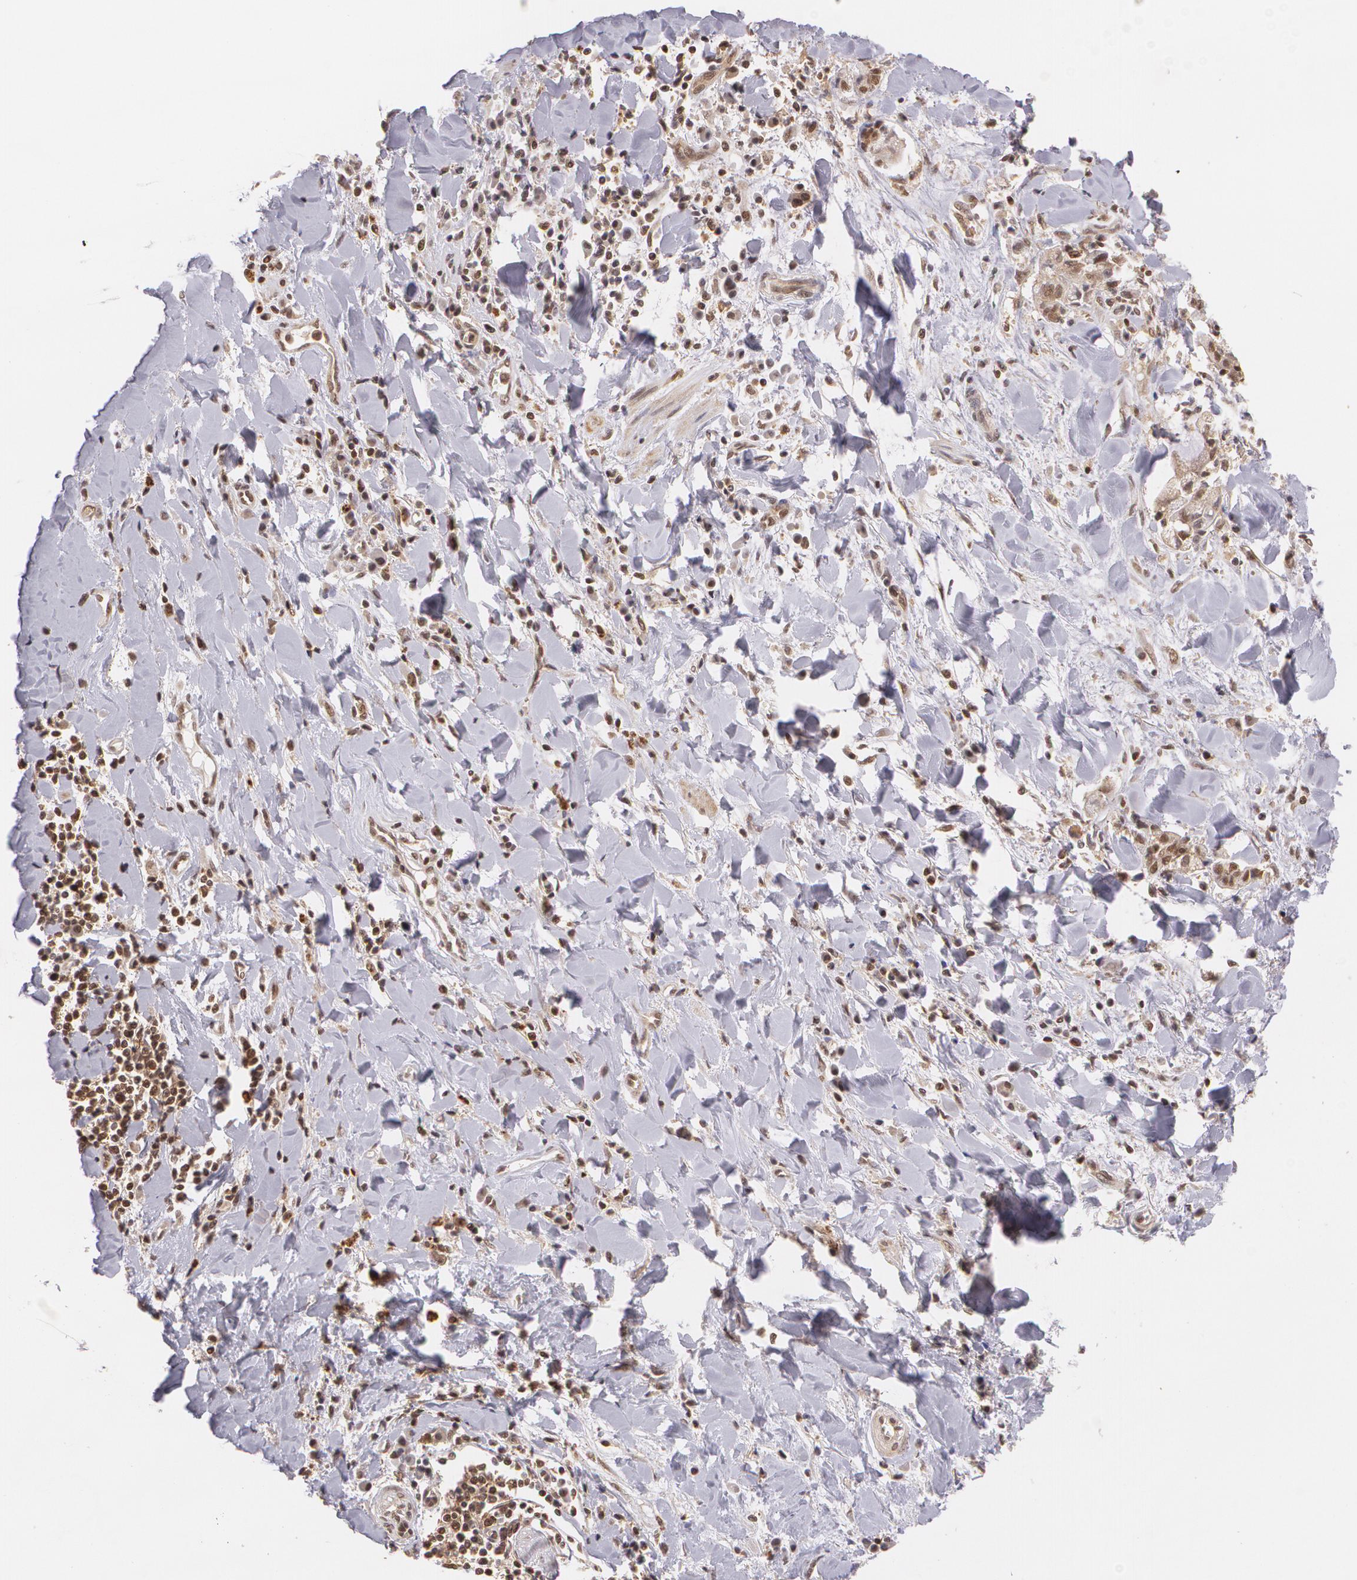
{"staining": {"intensity": "moderate", "quantity": "25%-75%", "location": "cytoplasmic/membranous,nuclear"}, "tissue": "liver cancer", "cell_type": "Tumor cells", "image_type": "cancer", "snomed": [{"axis": "morphology", "description": "Cholangiocarcinoma"}, {"axis": "topography", "description": "Liver"}], "caption": "High-power microscopy captured an immunohistochemistry photomicrograph of liver cancer (cholangiocarcinoma), revealing moderate cytoplasmic/membranous and nuclear expression in approximately 25%-75% of tumor cells.", "gene": "CUL2", "patient": {"sex": "male", "age": 57}}